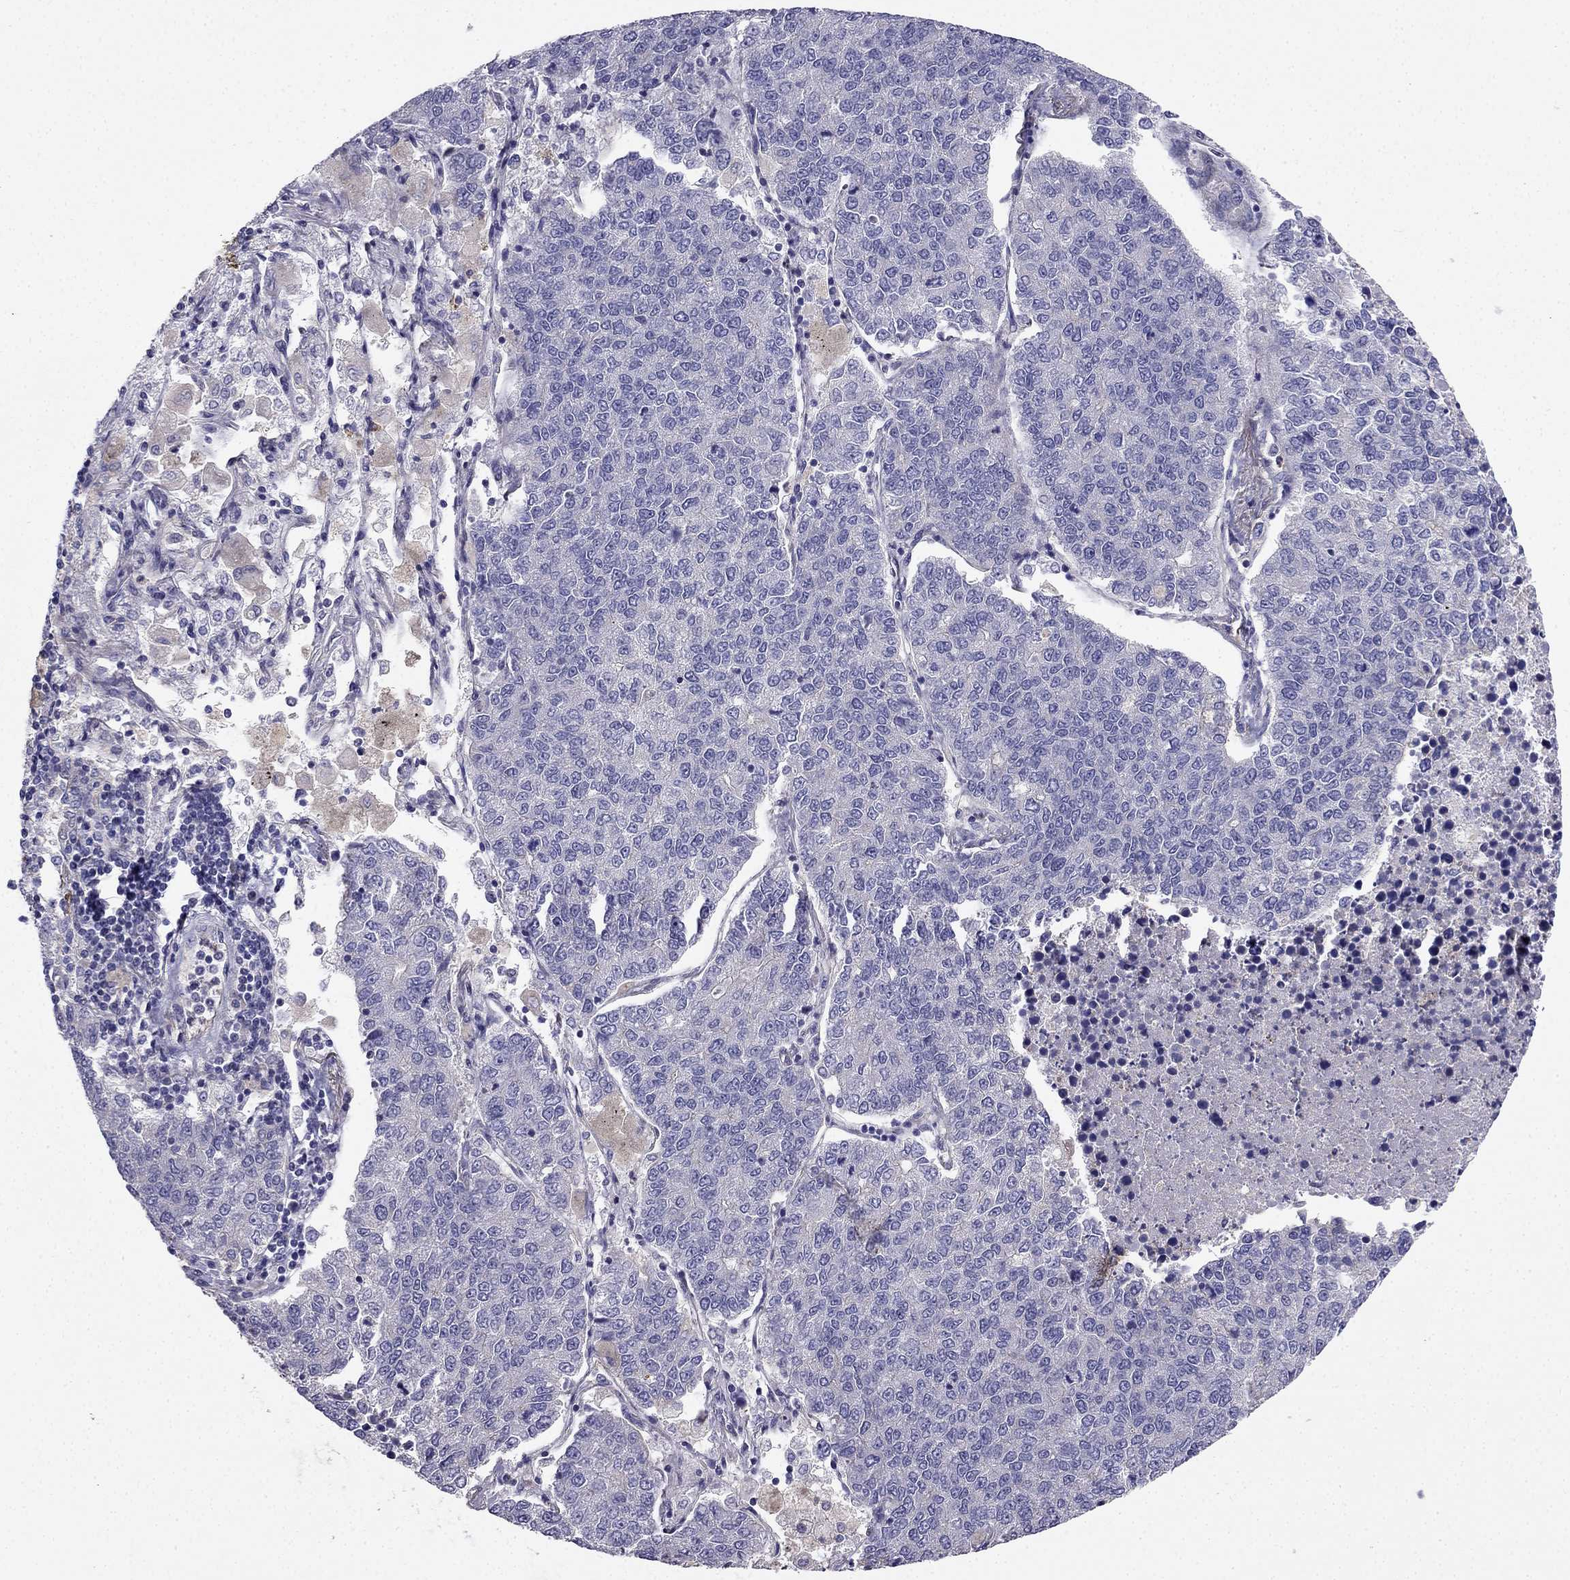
{"staining": {"intensity": "negative", "quantity": "none", "location": "none"}, "tissue": "lung cancer", "cell_type": "Tumor cells", "image_type": "cancer", "snomed": [{"axis": "morphology", "description": "Adenocarcinoma, NOS"}, {"axis": "topography", "description": "Lung"}], "caption": "High power microscopy image of an immunohistochemistry micrograph of lung cancer (adenocarcinoma), revealing no significant staining in tumor cells.", "gene": "ENOX1", "patient": {"sex": "male", "age": 49}}